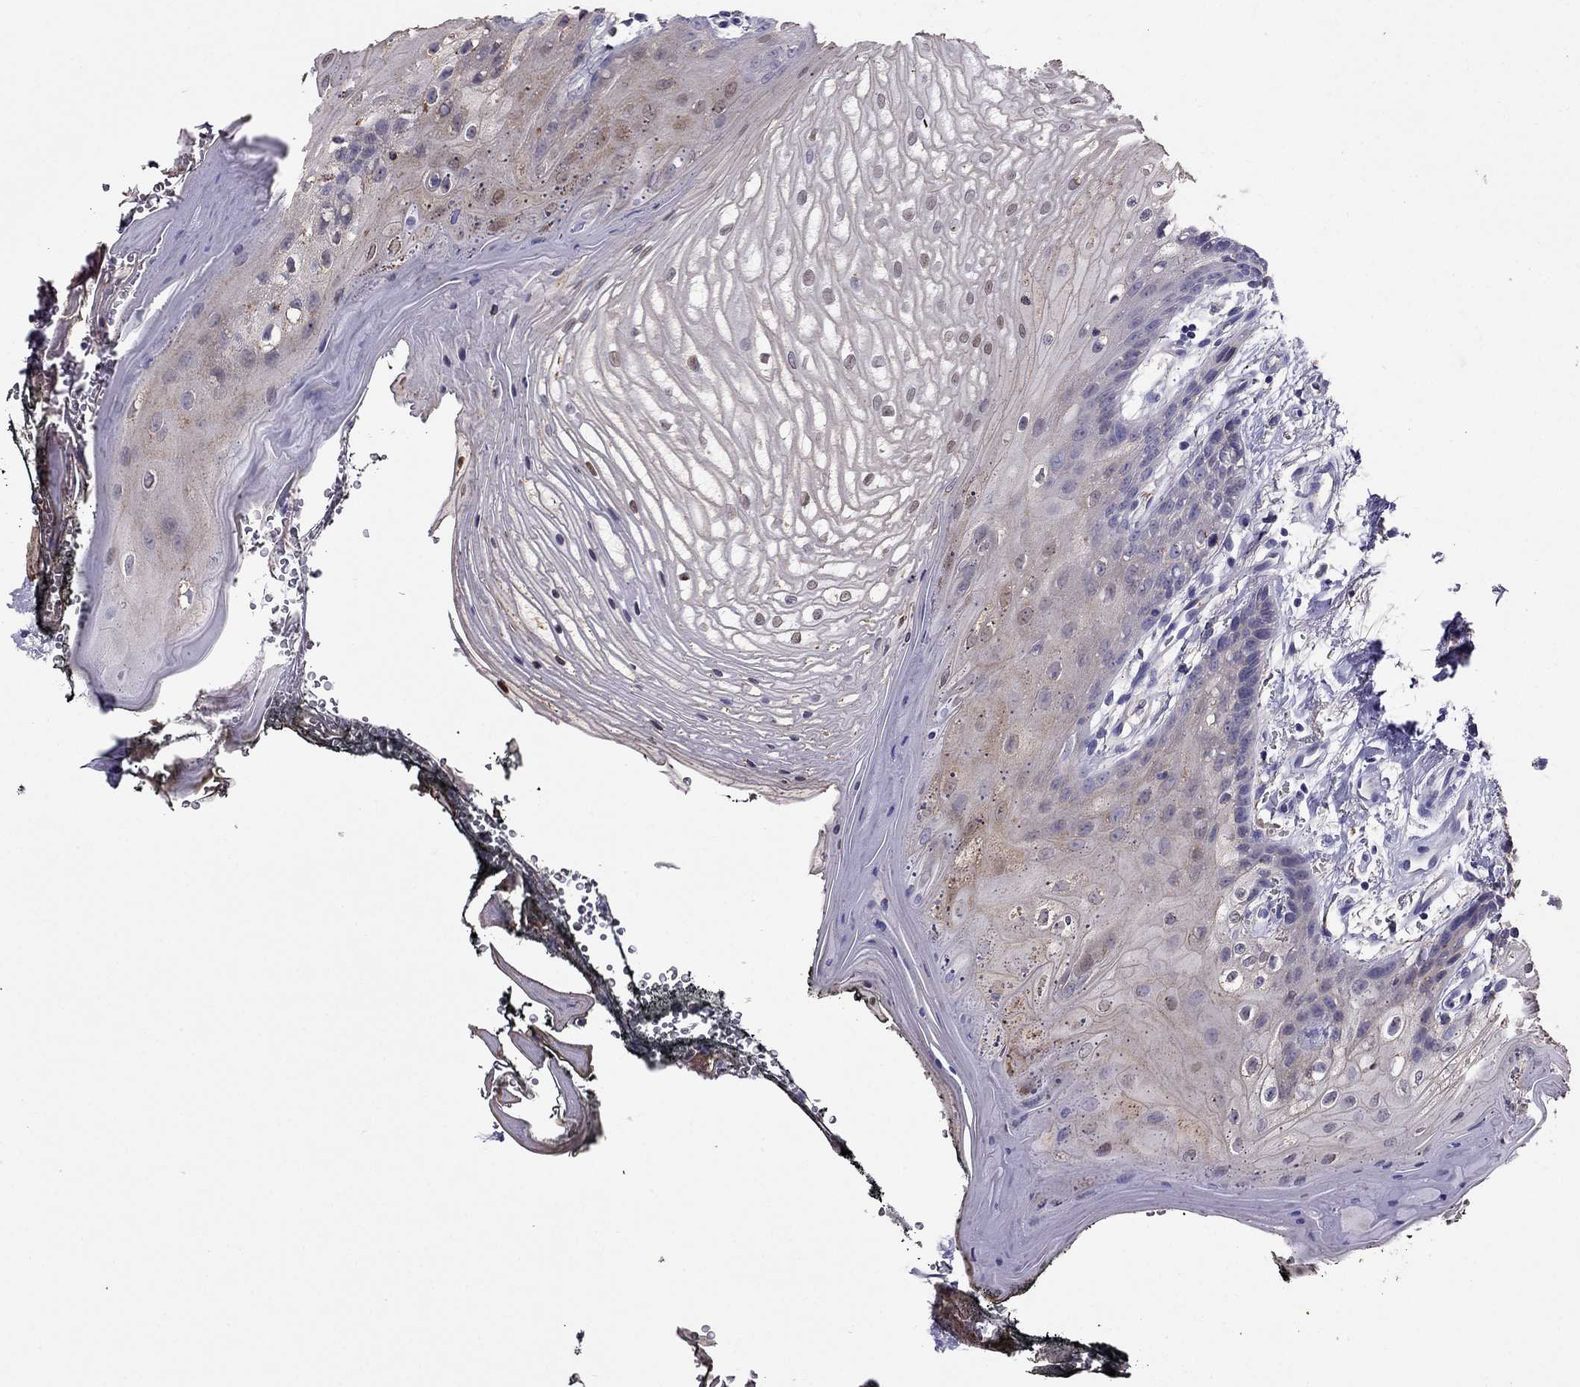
{"staining": {"intensity": "weak", "quantity": "25%-75%", "location": "cytoplasmic/membranous"}, "tissue": "oral mucosa", "cell_type": "Squamous epithelial cells", "image_type": "normal", "snomed": [{"axis": "morphology", "description": "Normal tissue, NOS"}, {"axis": "morphology", "description": "Squamous cell carcinoma, NOS"}, {"axis": "topography", "description": "Oral tissue"}, {"axis": "topography", "description": "Head-Neck"}], "caption": "DAB immunohistochemical staining of normal oral mucosa exhibits weak cytoplasmic/membranous protein positivity in about 25%-75% of squamous epithelial cells.", "gene": "TBC1D21", "patient": {"sex": "male", "age": 65}}